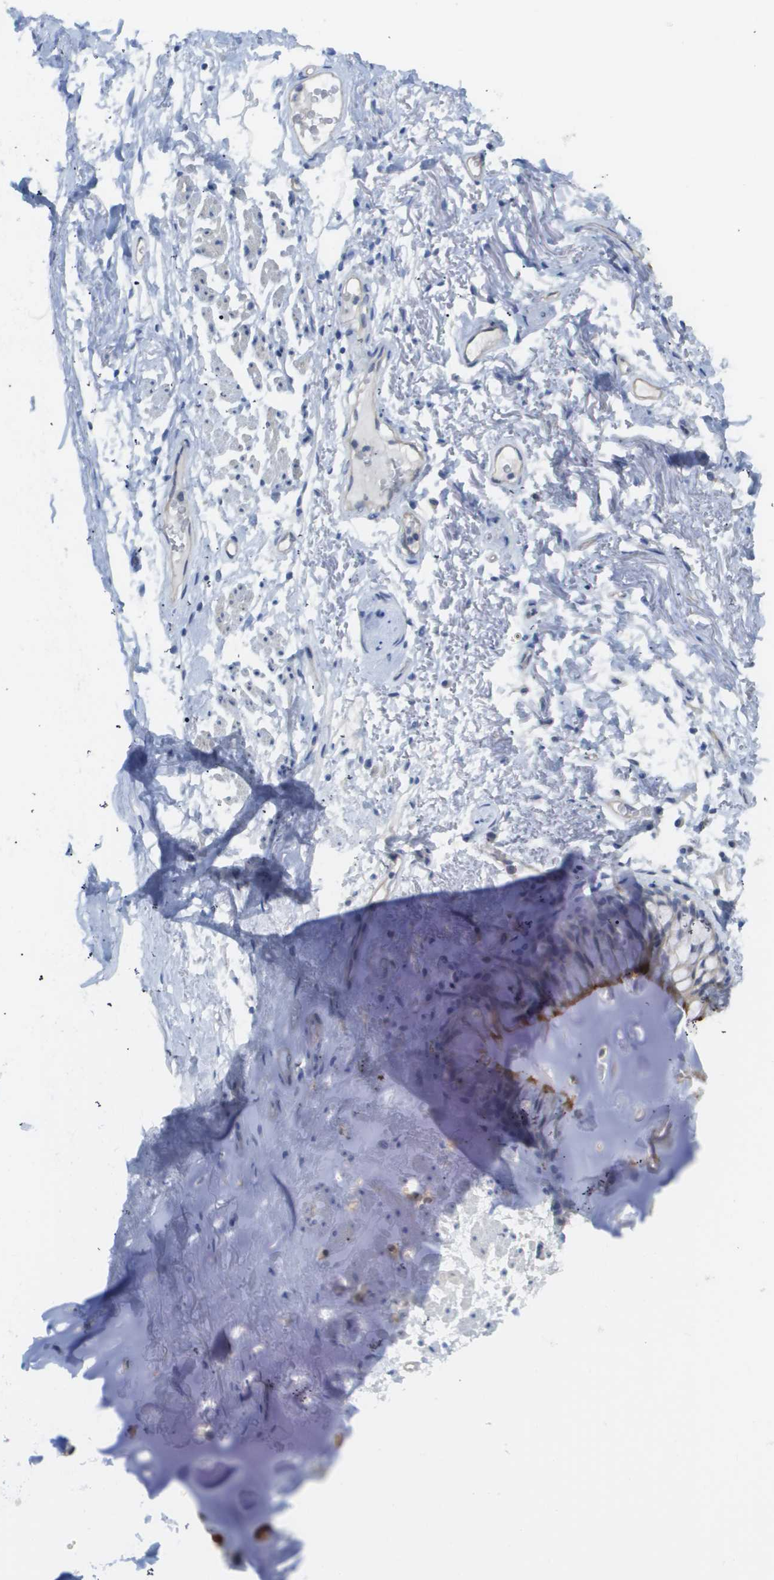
{"staining": {"intensity": "negative", "quantity": "none", "location": "none"}, "tissue": "adipose tissue", "cell_type": "Adipocytes", "image_type": "normal", "snomed": [{"axis": "morphology", "description": "Normal tissue, NOS"}, {"axis": "topography", "description": "Cartilage tissue"}, {"axis": "topography", "description": "Bronchus"}], "caption": "Benign adipose tissue was stained to show a protein in brown. There is no significant expression in adipocytes.", "gene": "MYL3", "patient": {"sex": "female", "age": 73}}